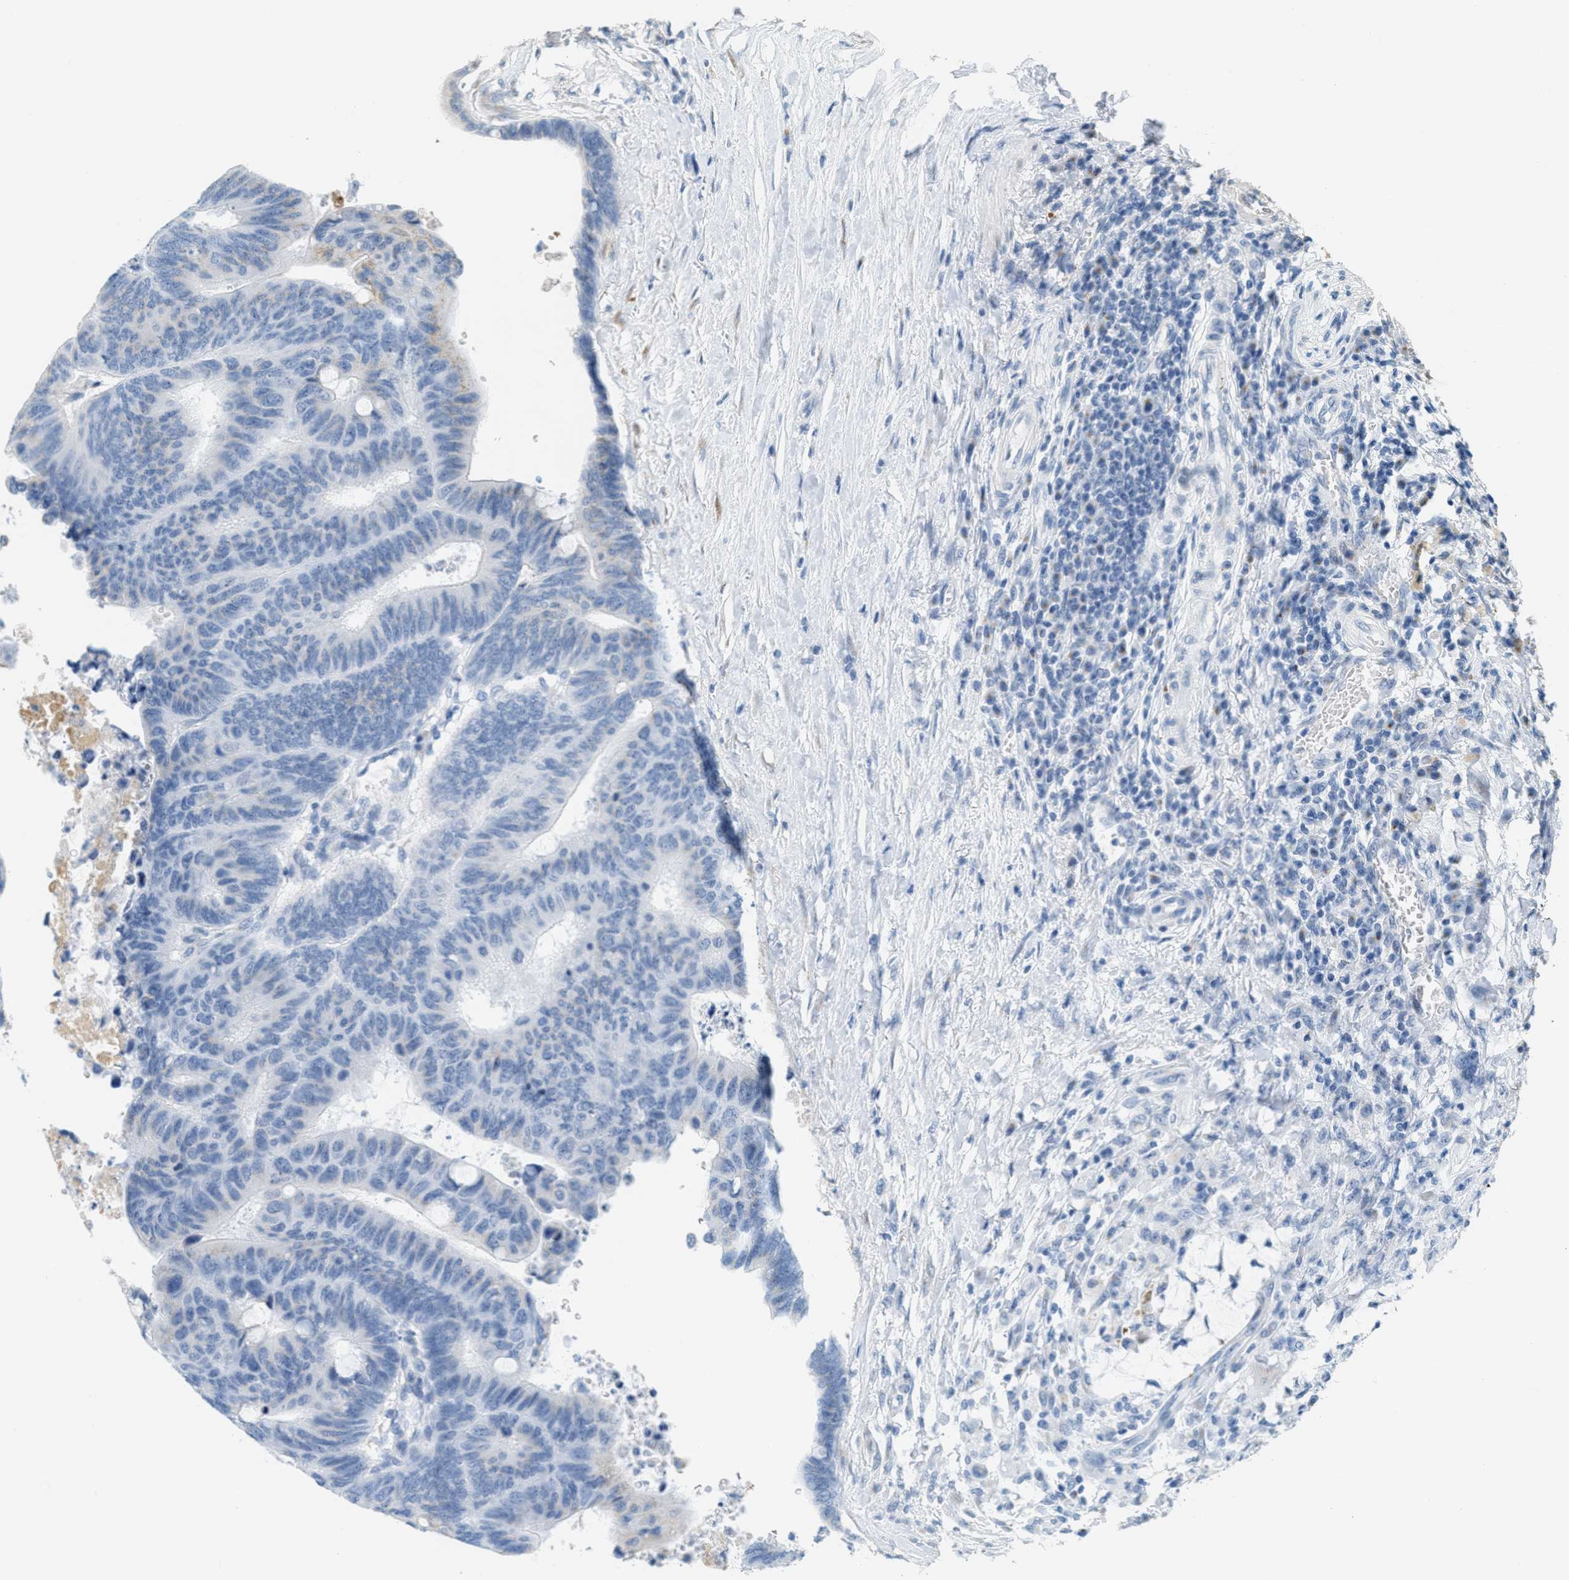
{"staining": {"intensity": "negative", "quantity": "none", "location": "none"}, "tissue": "colorectal cancer", "cell_type": "Tumor cells", "image_type": "cancer", "snomed": [{"axis": "morphology", "description": "Normal tissue, NOS"}, {"axis": "morphology", "description": "Adenocarcinoma, NOS"}, {"axis": "topography", "description": "Rectum"}, {"axis": "topography", "description": "Peripheral nerve tissue"}], "caption": "Protein analysis of colorectal adenocarcinoma displays no significant expression in tumor cells.", "gene": "ZFPL1", "patient": {"sex": "male", "age": 92}}